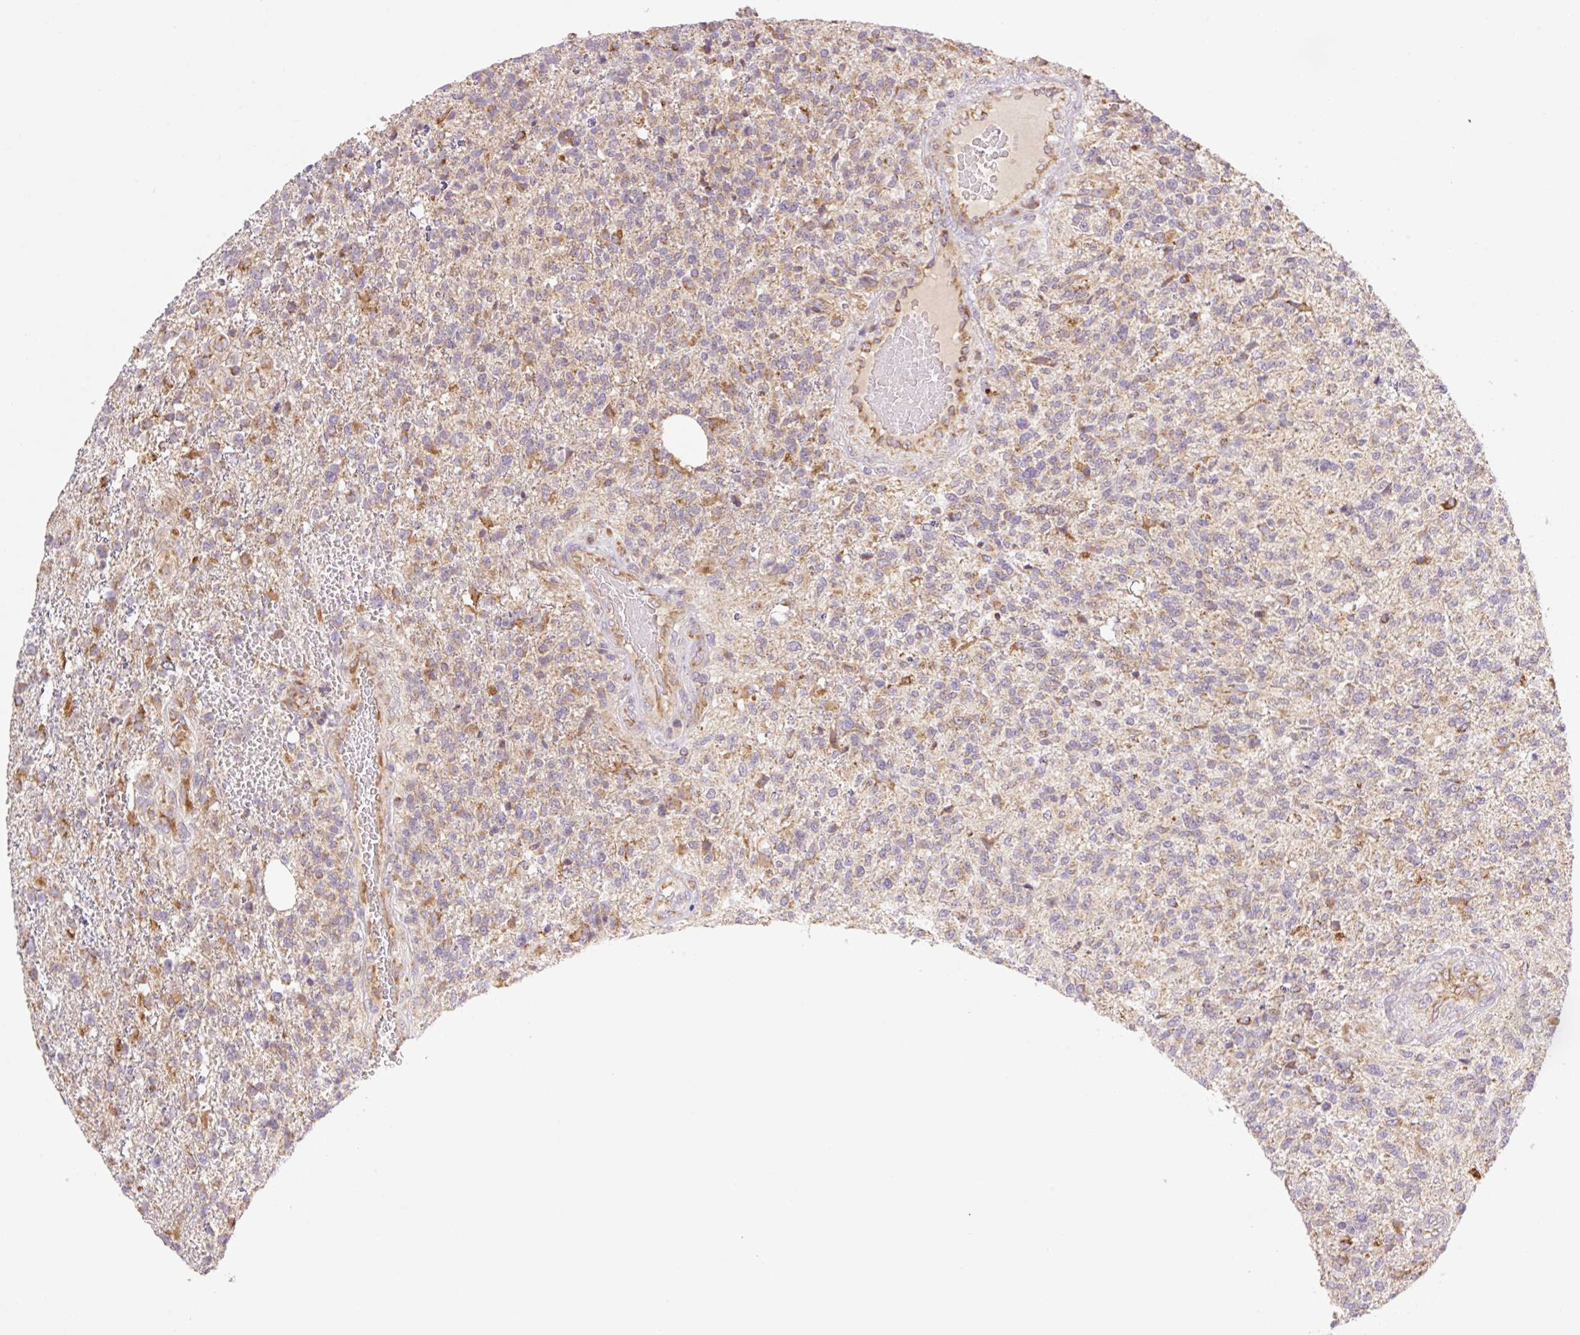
{"staining": {"intensity": "moderate", "quantity": "<25%", "location": "cytoplasmic/membranous"}, "tissue": "glioma", "cell_type": "Tumor cells", "image_type": "cancer", "snomed": [{"axis": "morphology", "description": "Glioma, malignant, High grade"}, {"axis": "topography", "description": "Brain"}], "caption": "Protein staining of glioma tissue demonstrates moderate cytoplasmic/membranous expression in approximately <25% of tumor cells.", "gene": "GOSR2", "patient": {"sex": "male", "age": 56}}